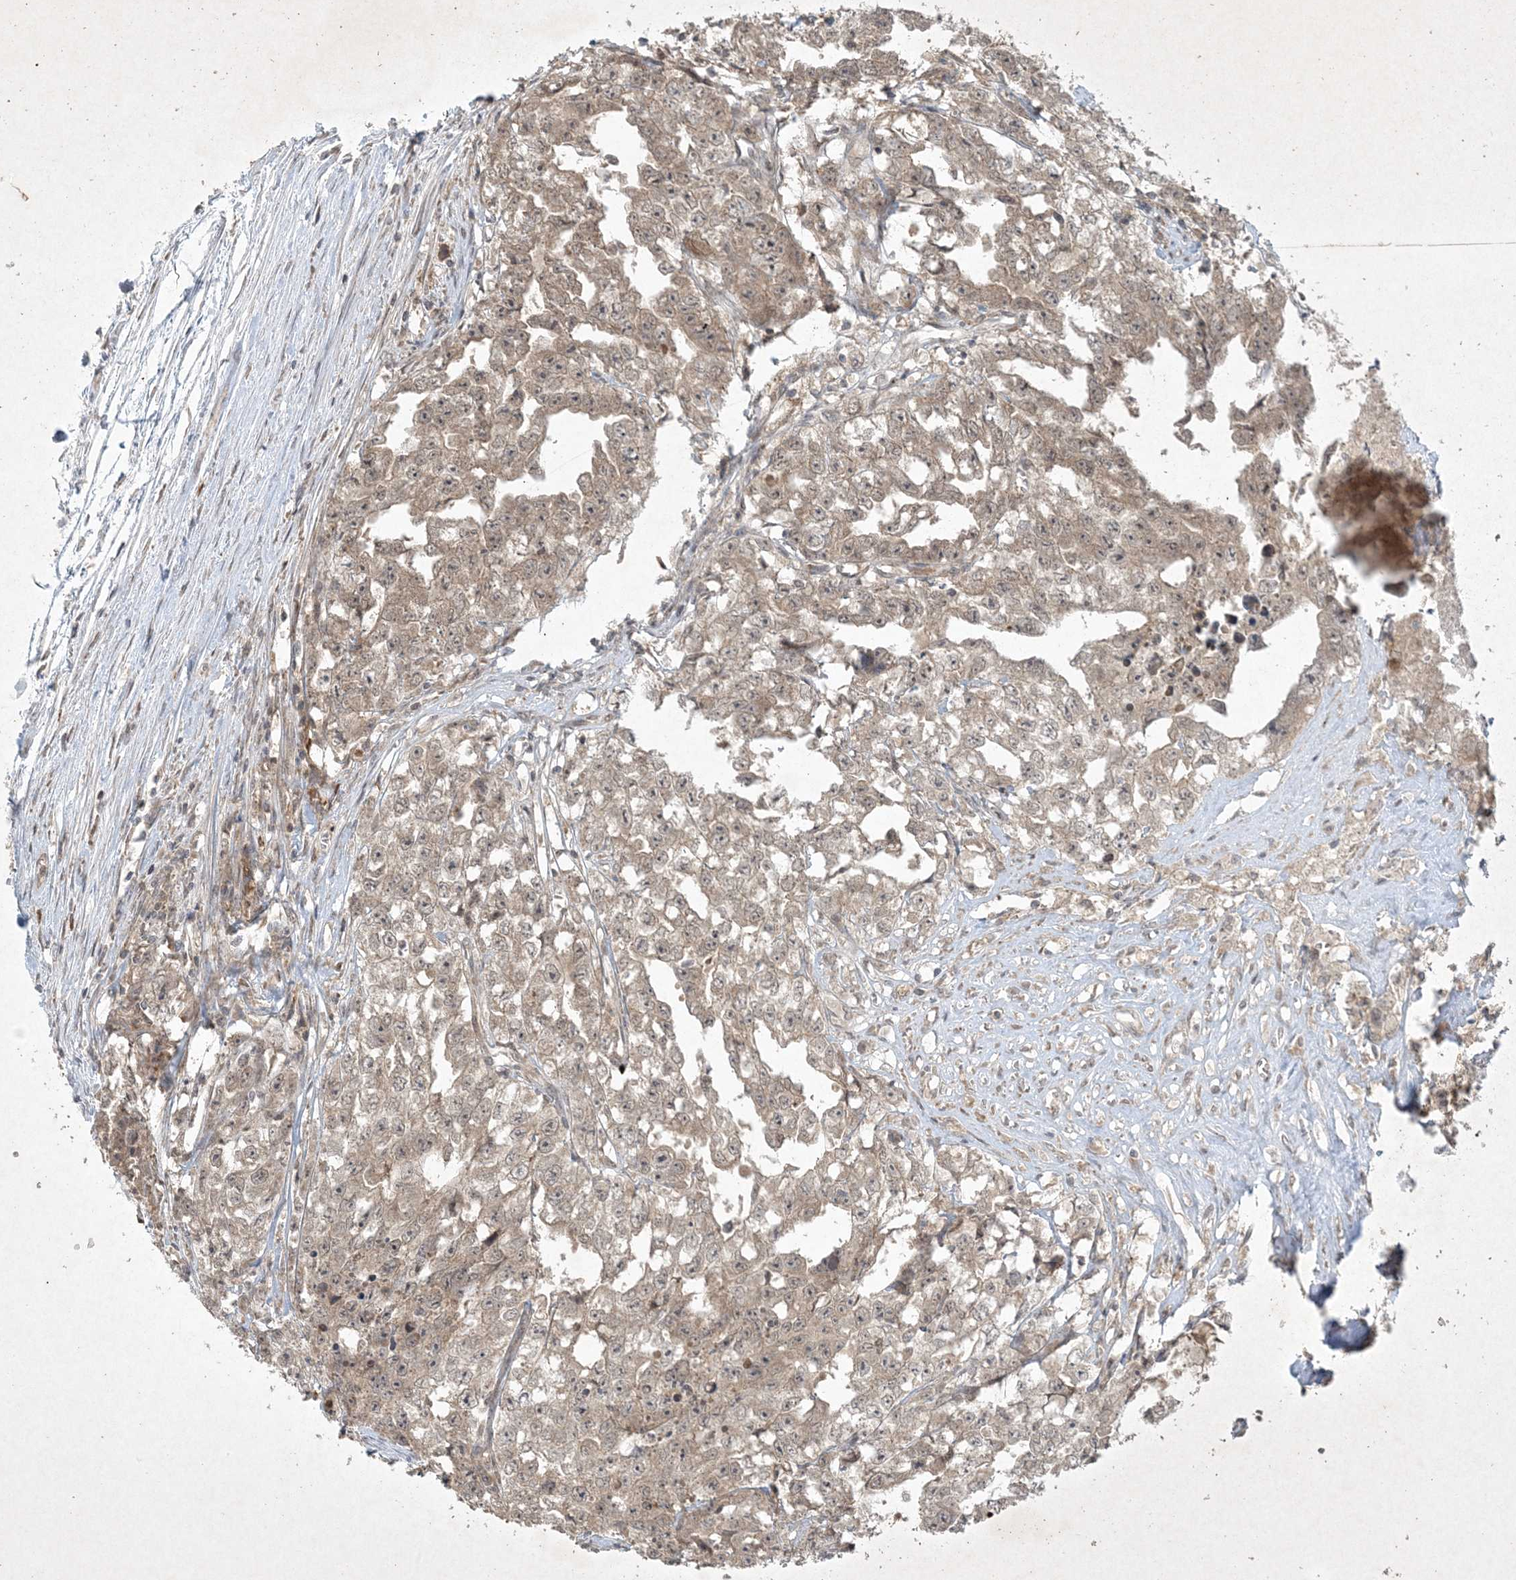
{"staining": {"intensity": "moderate", "quantity": "25%-75%", "location": "cytoplasmic/membranous,nuclear"}, "tissue": "testis cancer", "cell_type": "Tumor cells", "image_type": "cancer", "snomed": [{"axis": "morphology", "description": "Seminoma, NOS"}, {"axis": "morphology", "description": "Carcinoma, Embryonal, NOS"}, {"axis": "topography", "description": "Testis"}], "caption": "A brown stain shows moderate cytoplasmic/membranous and nuclear expression of a protein in human testis embryonal carcinoma tumor cells. The protein of interest is stained brown, and the nuclei are stained in blue (DAB IHC with brightfield microscopy, high magnification).", "gene": "NRBP2", "patient": {"sex": "male", "age": 43}}